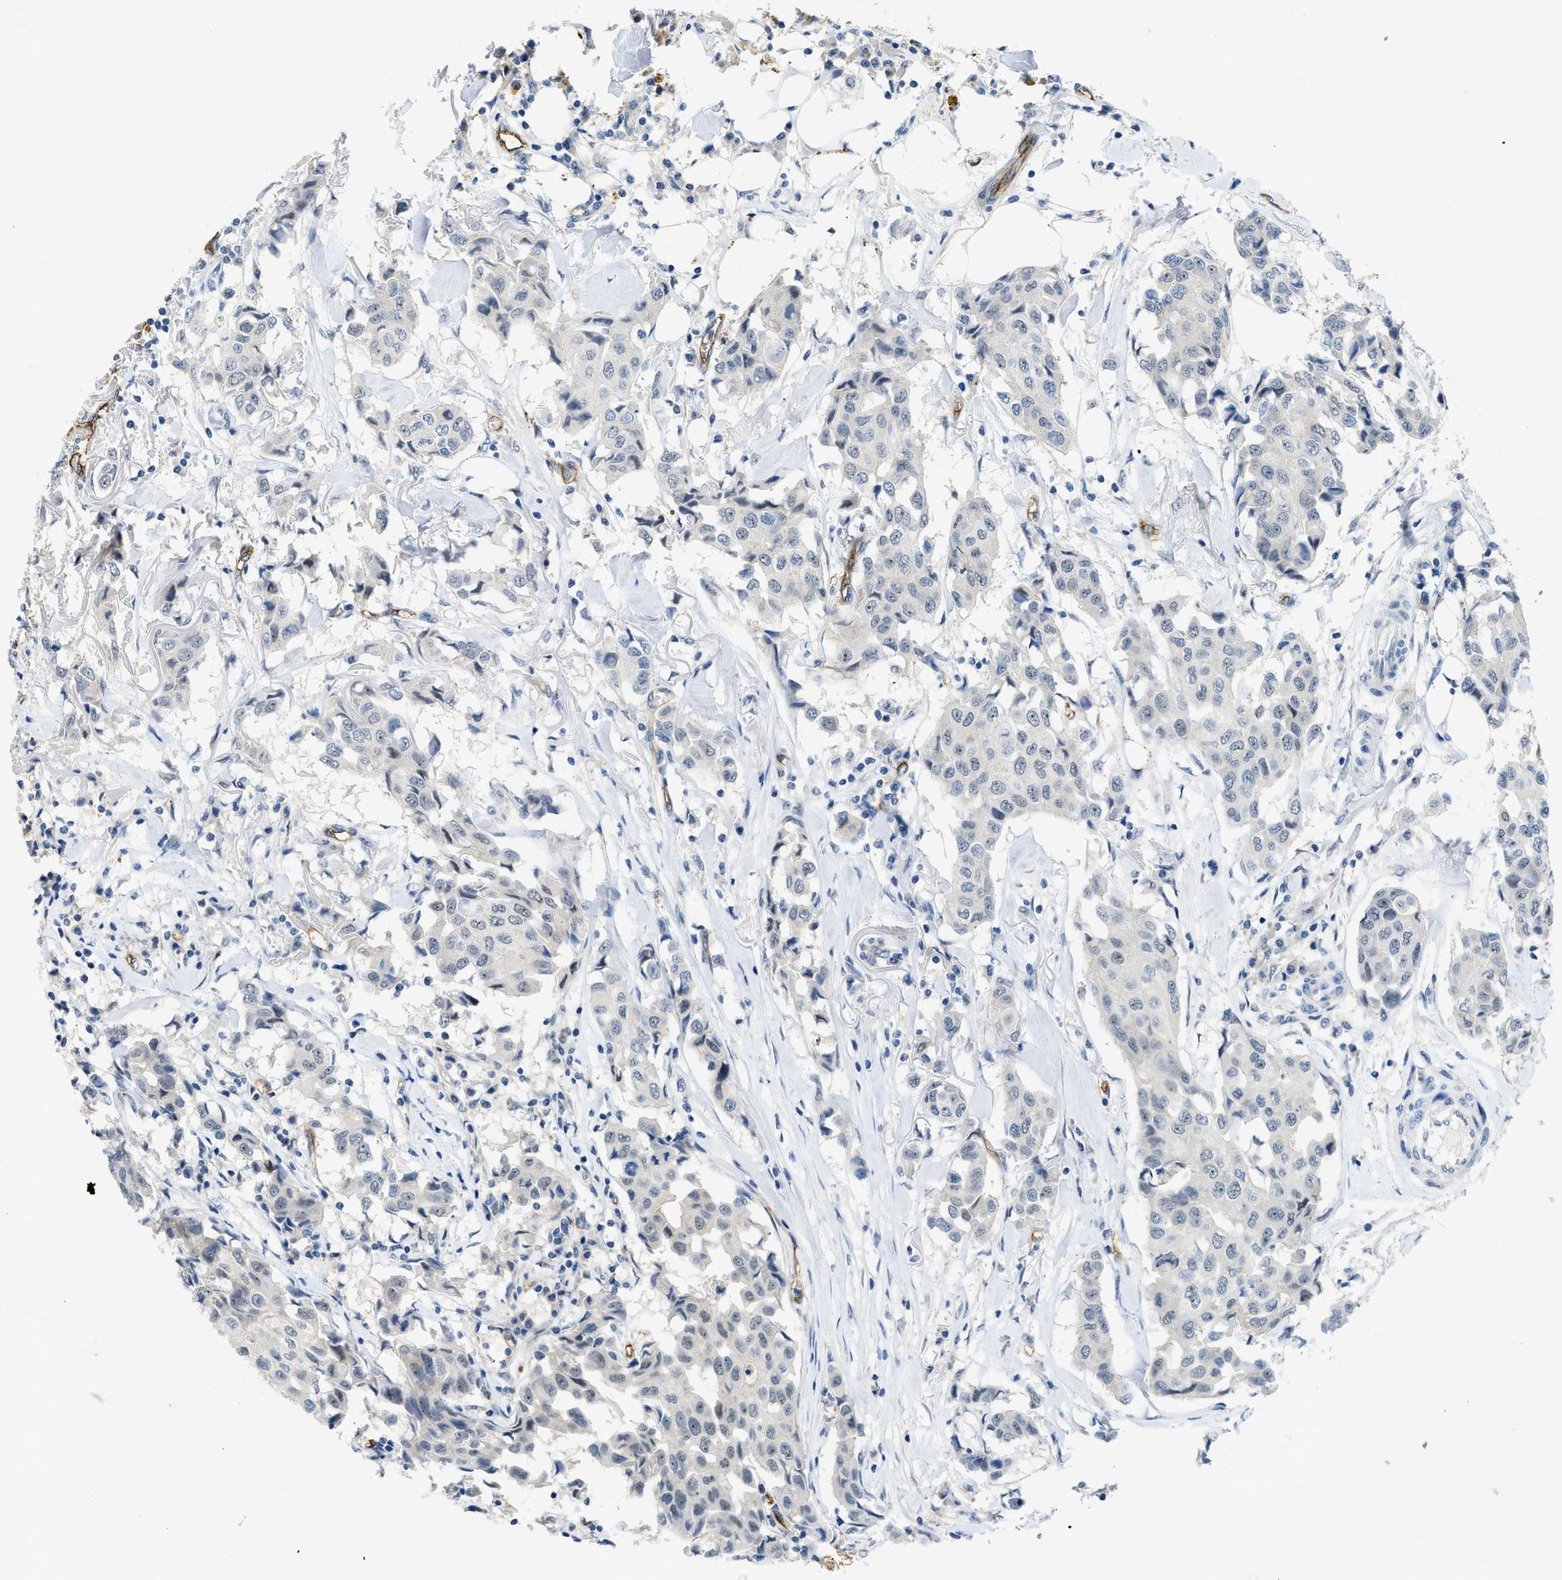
{"staining": {"intensity": "negative", "quantity": "none", "location": "none"}, "tissue": "breast cancer", "cell_type": "Tumor cells", "image_type": "cancer", "snomed": [{"axis": "morphology", "description": "Duct carcinoma"}, {"axis": "topography", "description": "Breast"}], "caption": "Immunohistochemistry image of breast intraductal carcinoma stained for a protein (brown), which demonstrates no staining in tumor cells. (DAB immunohistochemistry (IHC) with hematoxylin counter stain).", "gene": "SLCO2A1", "patient": {"sex": "female", "age": 80}}